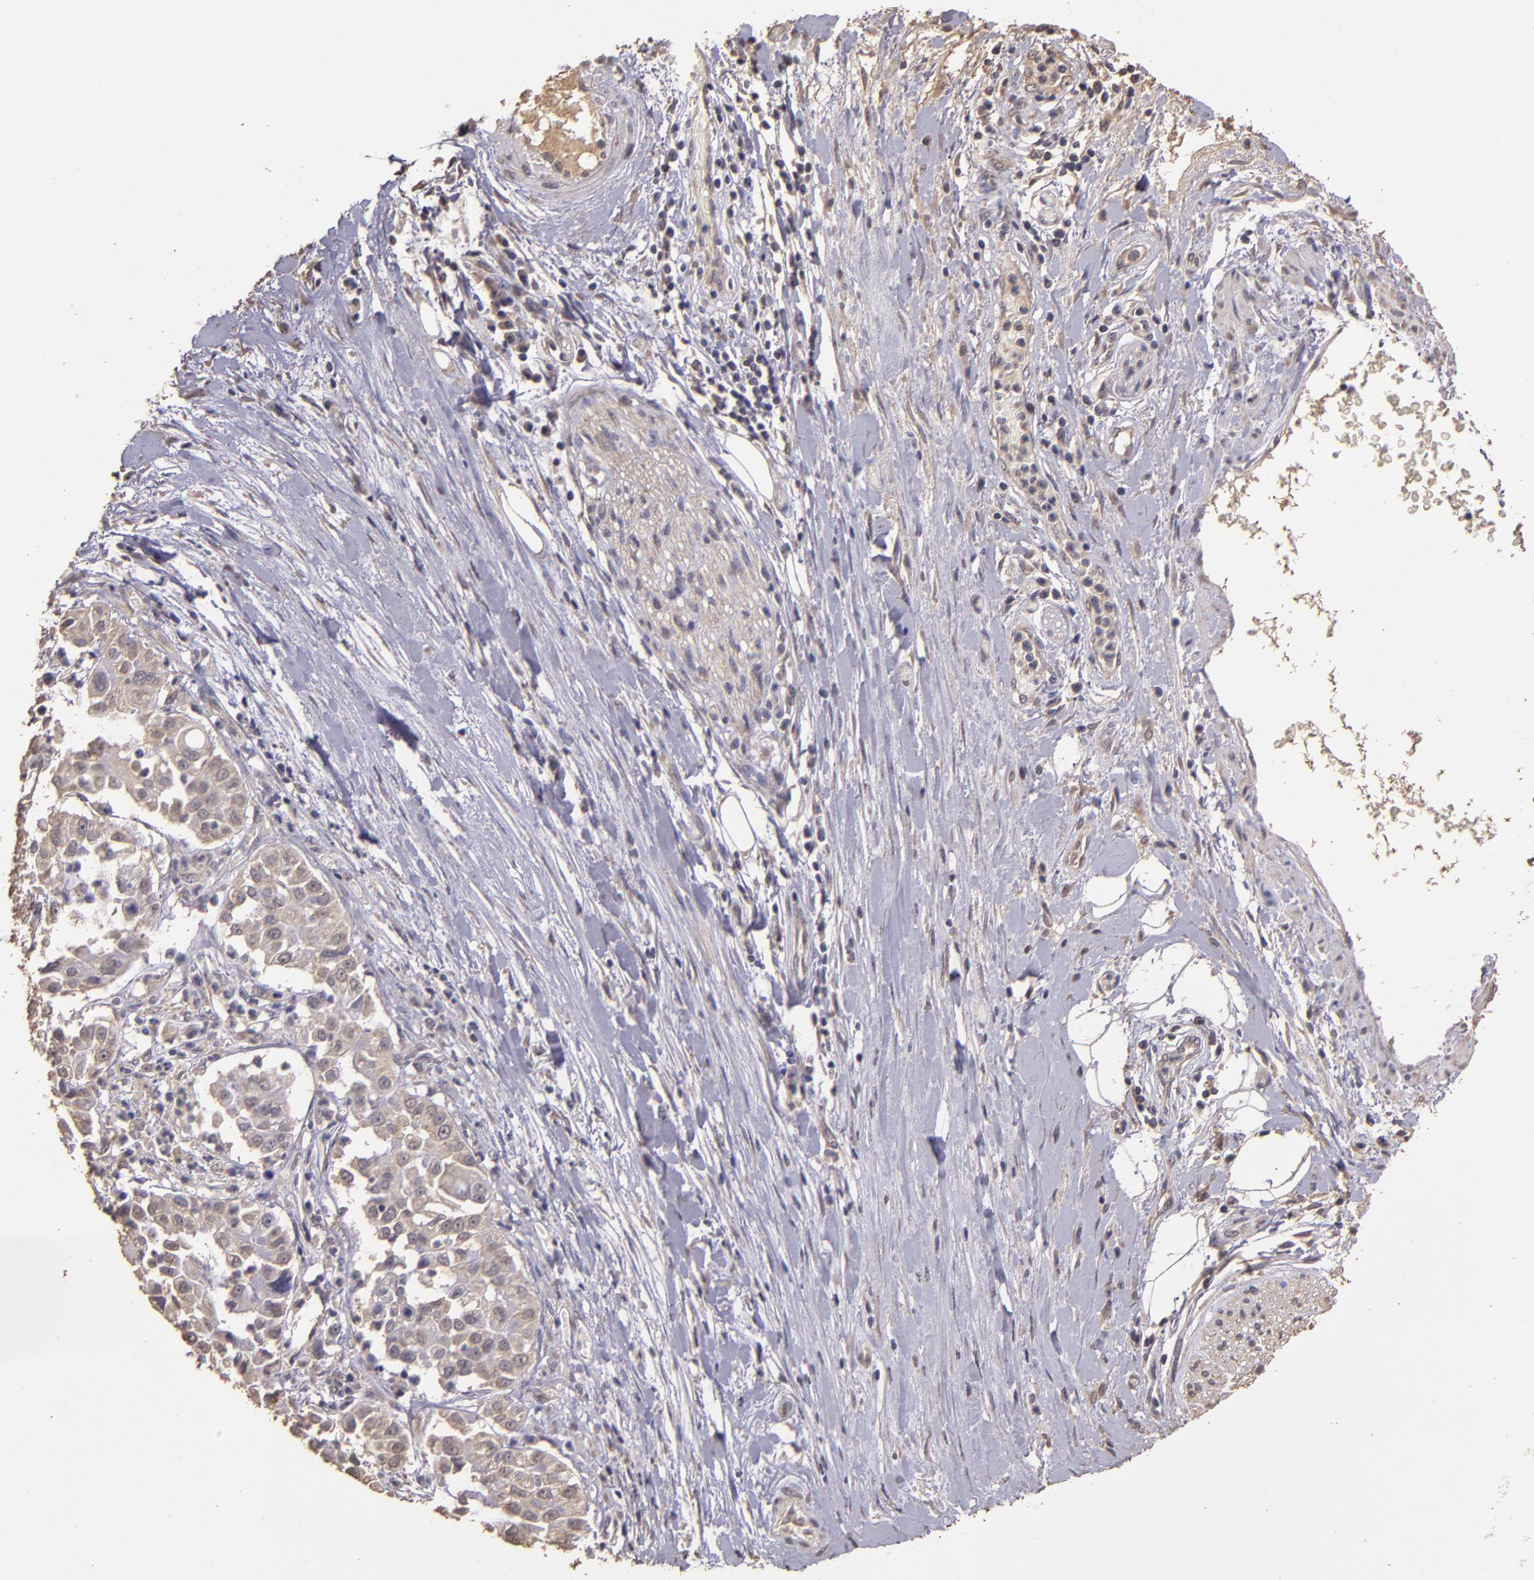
{"staining": {"intensity": "weak", "quantity": ">75%", "location": "cytoplasmic/membranous"}, "tissue": "pancreatic cancer", "cell_type": "Tumor cells", "image_type": "cancer", "snomed": [{"axis": "morphology", "description": "Adenocarcinoma, NOS"}, {"axis": "topography", "description": "Pancreas"}], "caption": "Brown immunohistochemical staining in pancreatic cancer (adenocarcinoma) shows weak cytoplasmic/membranous positivity in about >75% of tumor cells. The staining was performed using DAB to visualize the protein expression in brown, while the nuclei were stained in blue with hematoxylin (Magnification: 20x).", "gene": "HECTD1", "patient": {"sex": "female", "age": 52}}